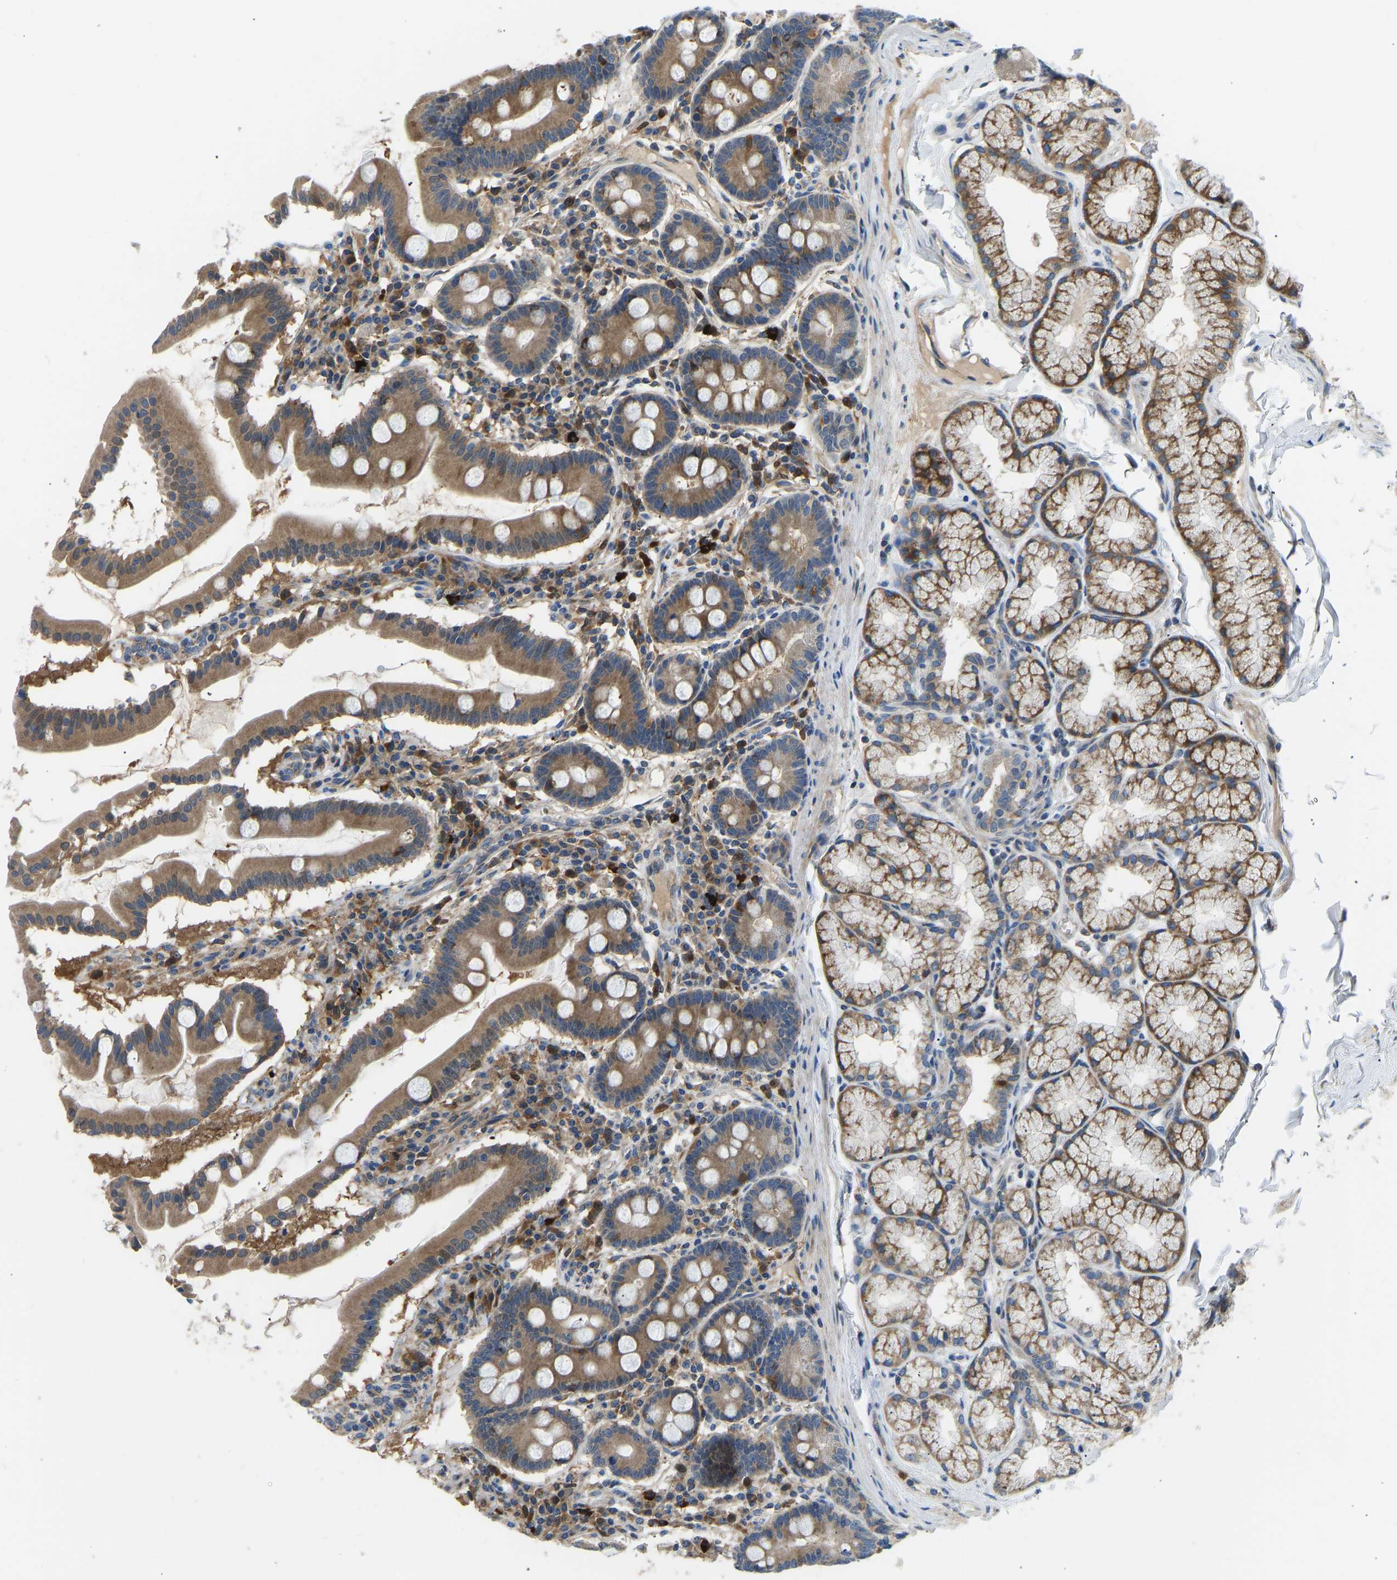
{"staining": {"intensity": "moderate", "quantity": ">75%", "location": "cytoplasmic/membranous"}, "tissue": "duodenum", "cell_type": "Glandular cells", "image_type": "normal", "snomed": [{"axis": "morphology", "description": "Normal tissue, NOS"}, {"axis": "topography", "description": "Duodenum"}], "caption": "Unremarkable duodenum was stained to show a protein in brown. There is medium levels of moderate cytoplasmic/membranous staining in approximately >75% of glandular cells. (brown staining indicates protein expression, while blue staining denotes nuclei).", "gene": "RBP1", "patient": {"sex": "male", "age": 50}}